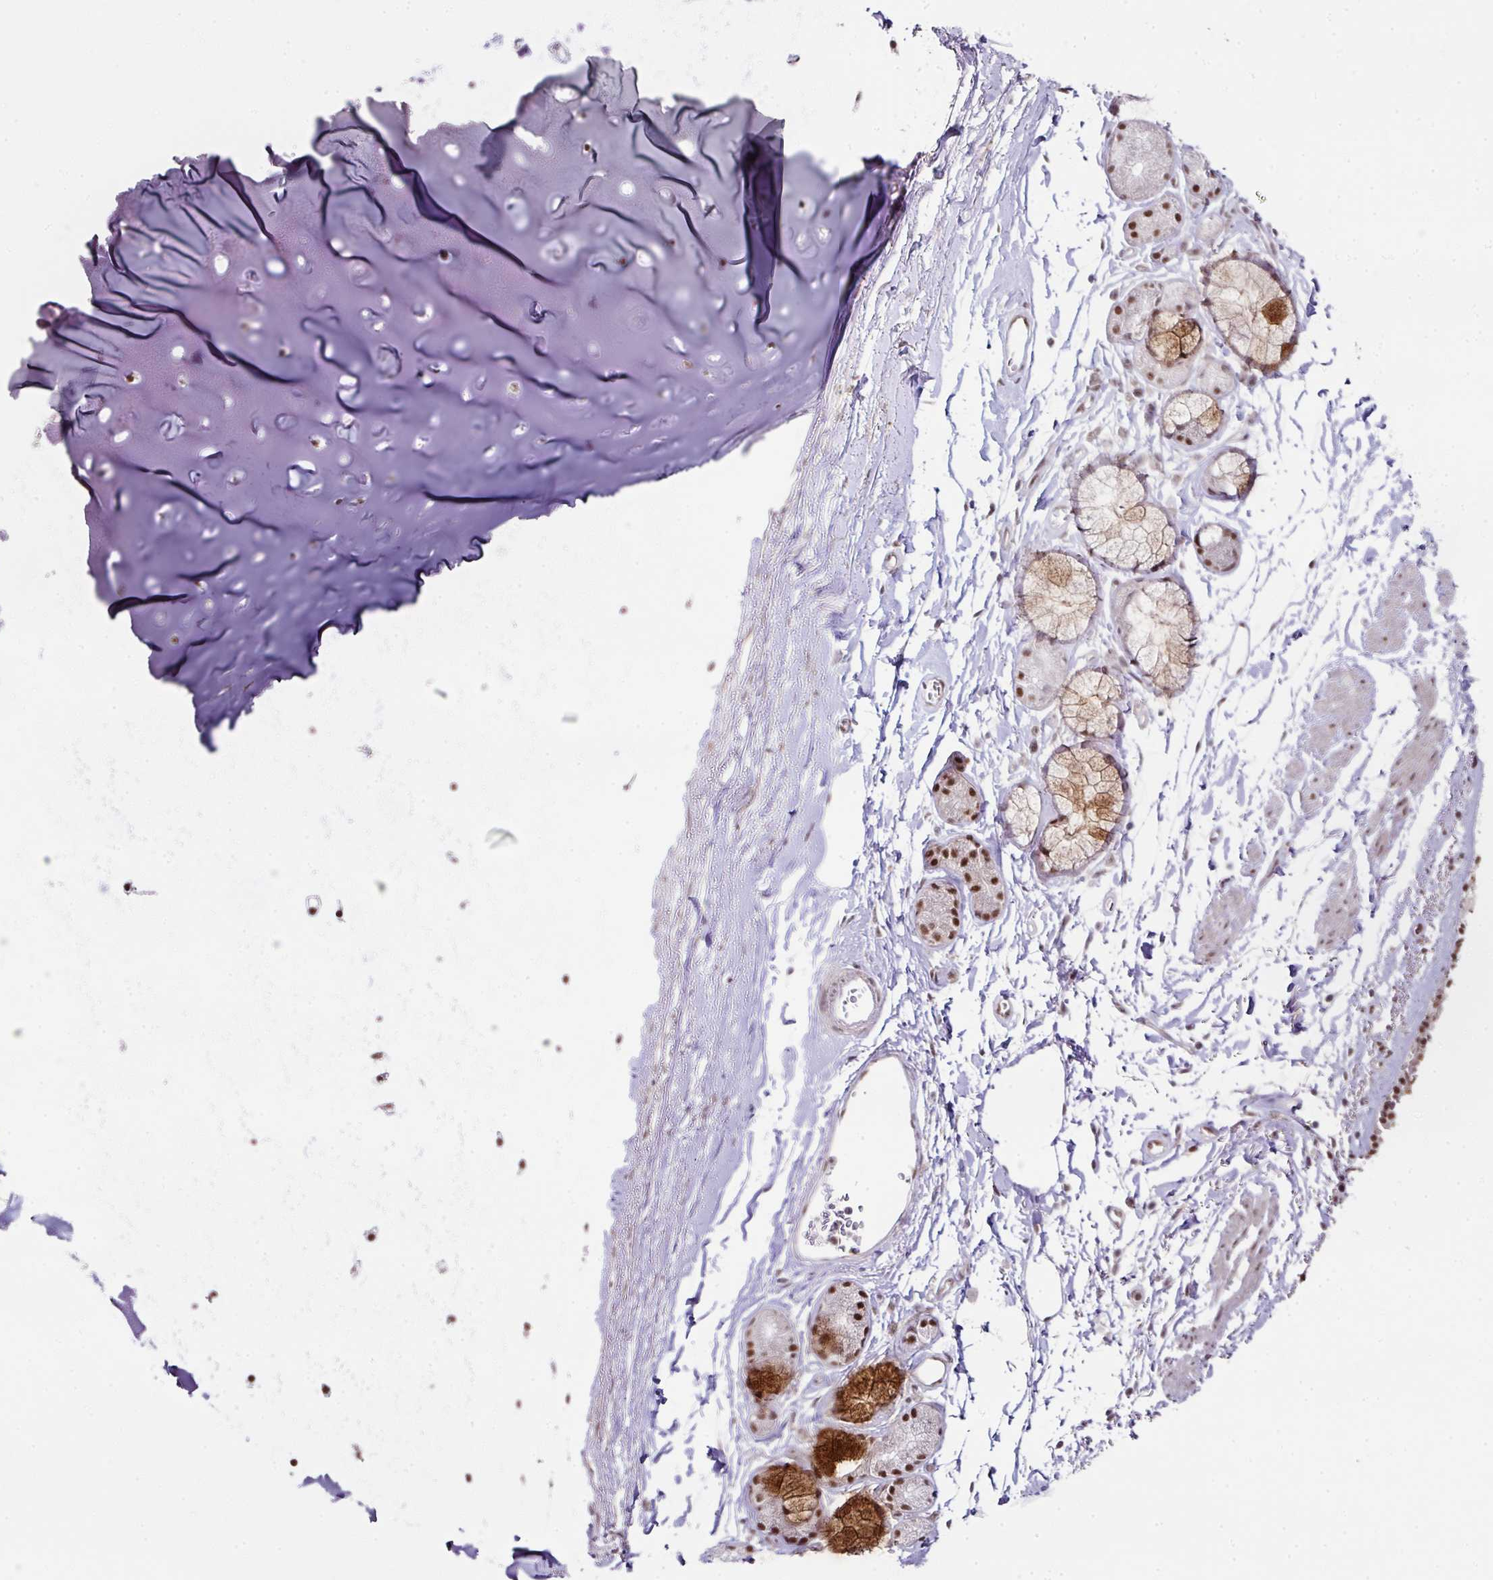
{"staining": {"intensity": "moderate", "quantity": ">75%", "location": "nuclear"}, "tissue": "bronchus", "cell_type": "Respiratory epithelial cells", "image_type": "normal", "snomed": [{"axis": "morphology", "description": "Normal tissue, NOS"}, {"axis": "topography", "description": "Cartilage tissue"}, {"axis": "topography", "description": "Bronchus"}, {"axis": "topography", "description": "Peripheral nerve tissue"}], "caption": "A histopathology image of bronchus stained for a protein displays moderate nuclear brown staining in respiratory epithelial cells.", "gene": "NFYA", "patient": {"sex": "female", "age": 59}}